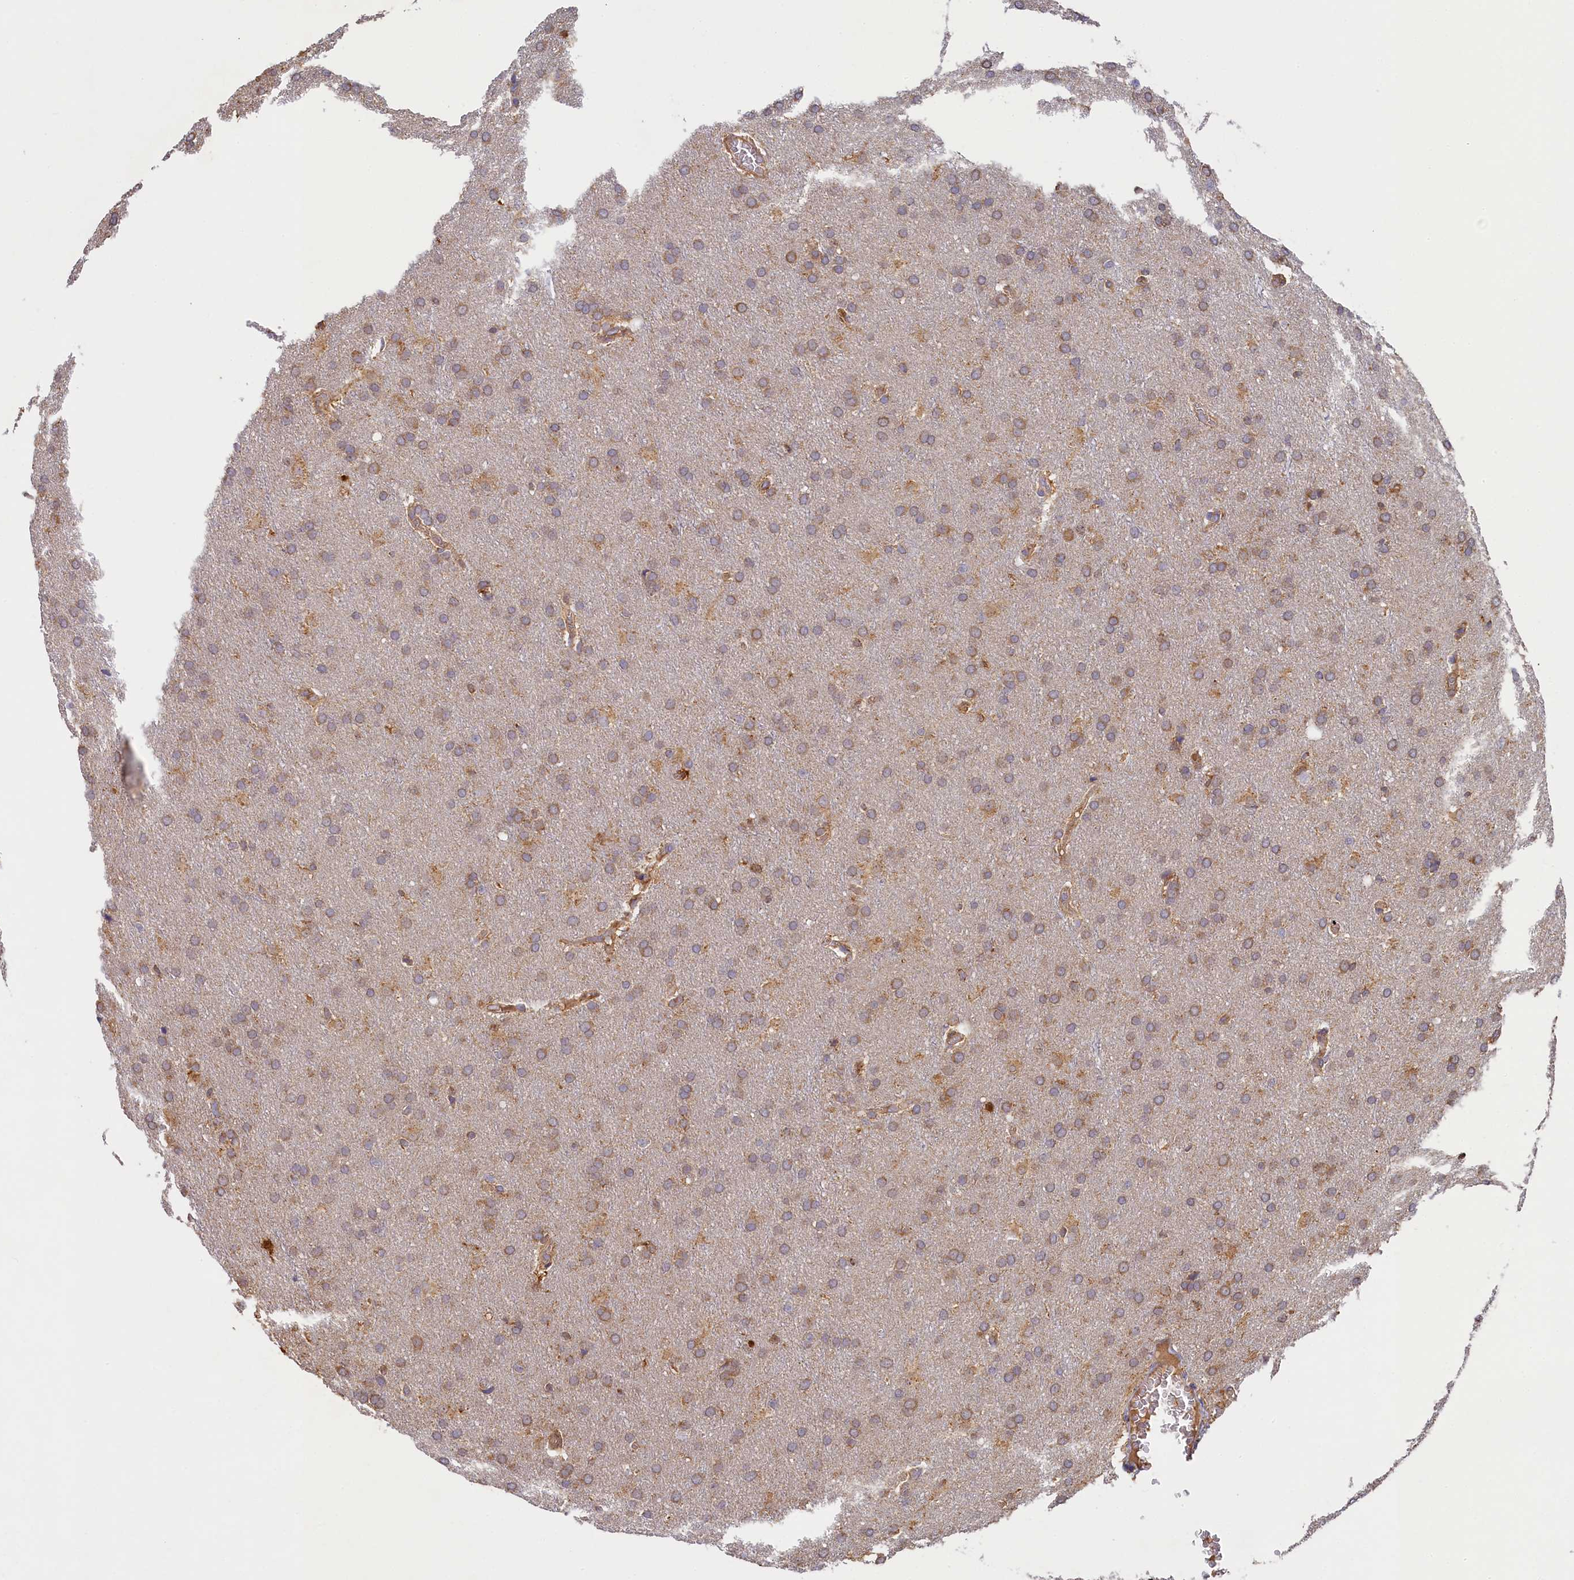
{"staining": {"intensity": "weak", "quantity": ">75%", "location": "cytoplasmic/membranous"}, "tissue": "glioma", "cell_type": "Tumor cells", "image_type": "cancer", "snomed": [{"axis": "morphology", "description": "Glioma, malignant, Low grade"}, {"axis": "topography", "description": "Brain"}], "caption": "Malignant low-grade glioma was stained to show a protein in brown. There is low levels of weak cytoplasmic/membranous staining in approximately >75% of tumor cells.", "gene": "SEC31B", "patient": {"sex": "female", "age": 32}}